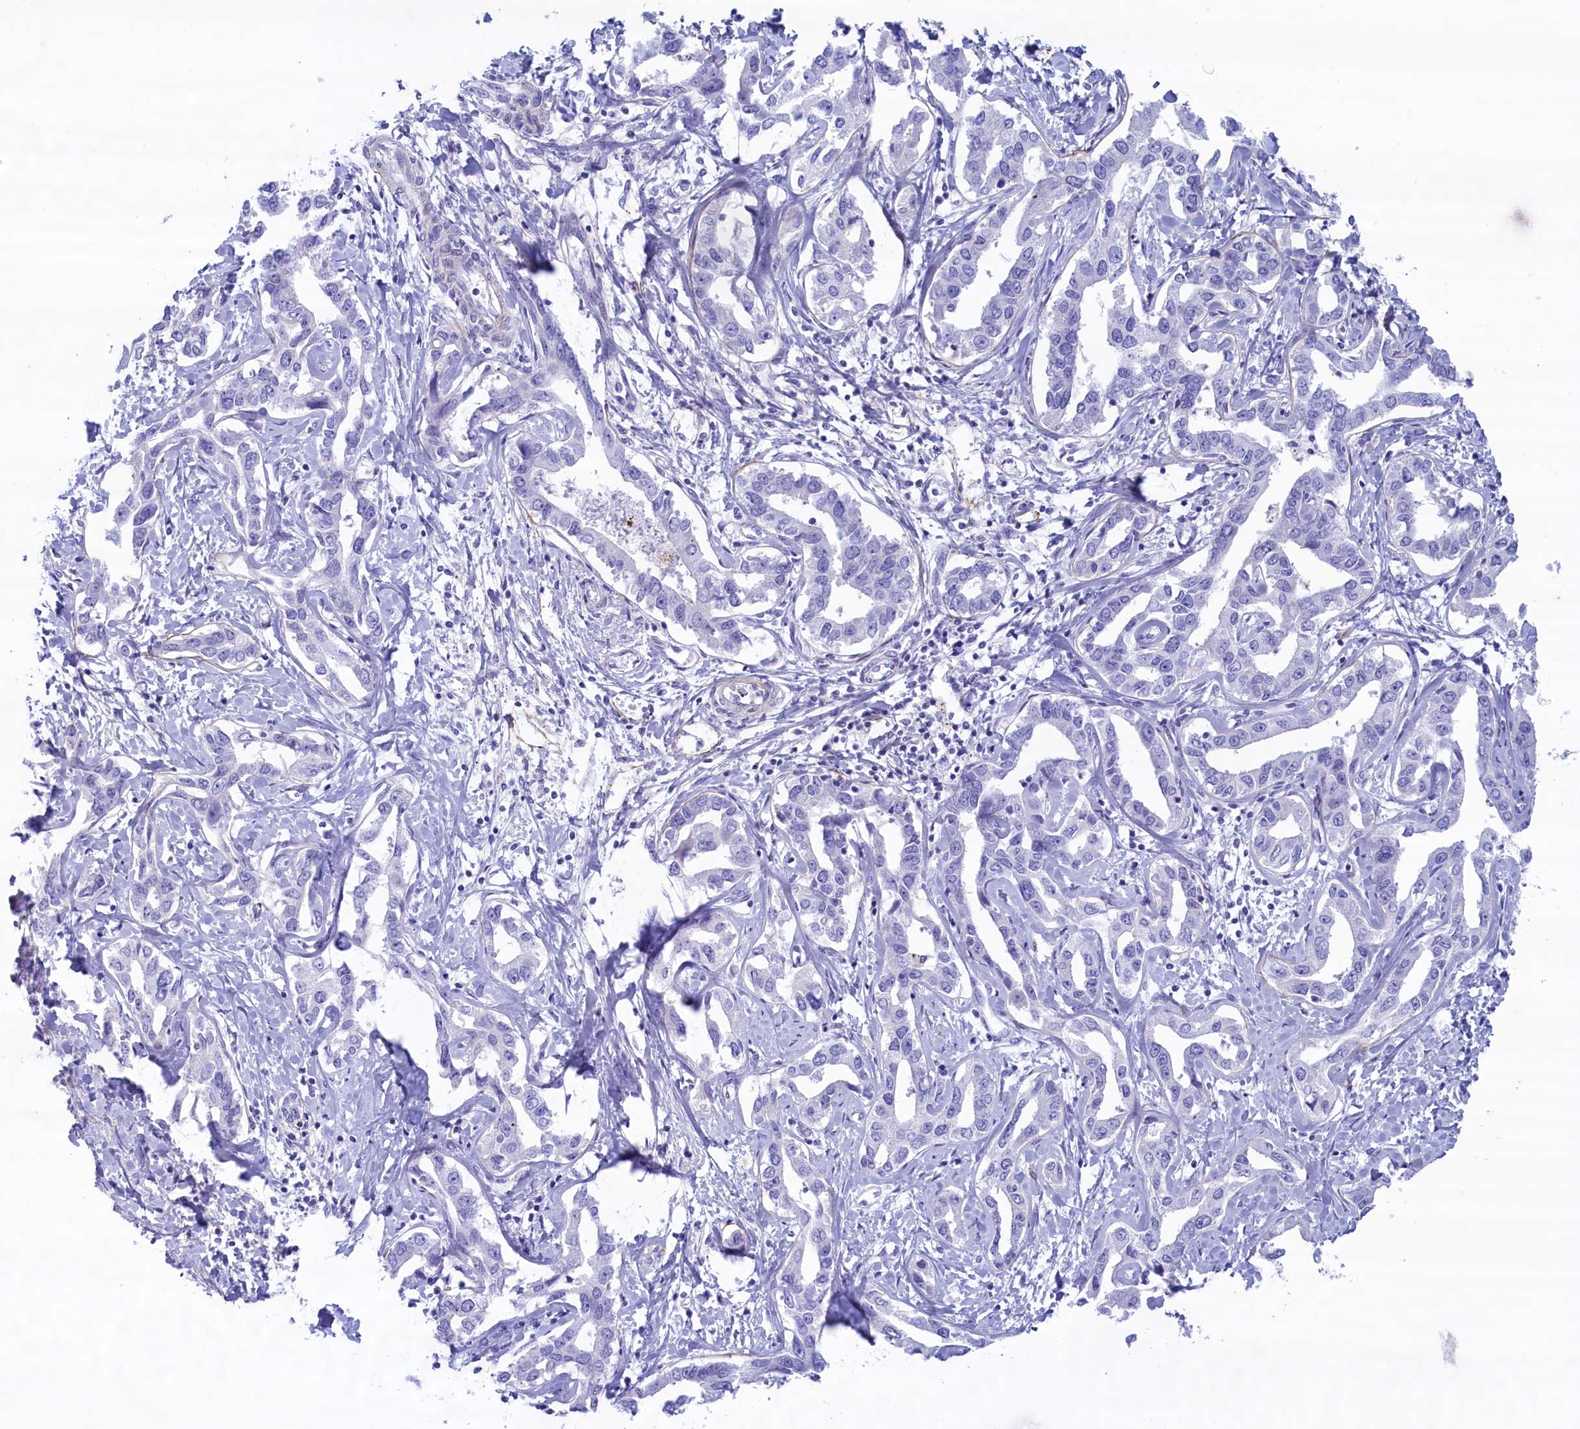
{"staining": {"intensity": "negative", "quantity": "none", "location": "none"}, "tissue": "liver cancer", "cell_type": "Tumor cells", "image_type": "cancer", "snomed": [{"axis": "morphology", "description": "Cholangiocarcinoma"}, {"axis": "topography", "description": "Liver"}], "caption": "Immunohistochemistry histopathology image of neoplastic tissue: liver cancer stained with DAB (3,3'-diaminobenzidine) exhibits no significant protein expression in tumor cells.", "gene": "MPV17L2", "patient": {"sex": "male", "age": 59}}